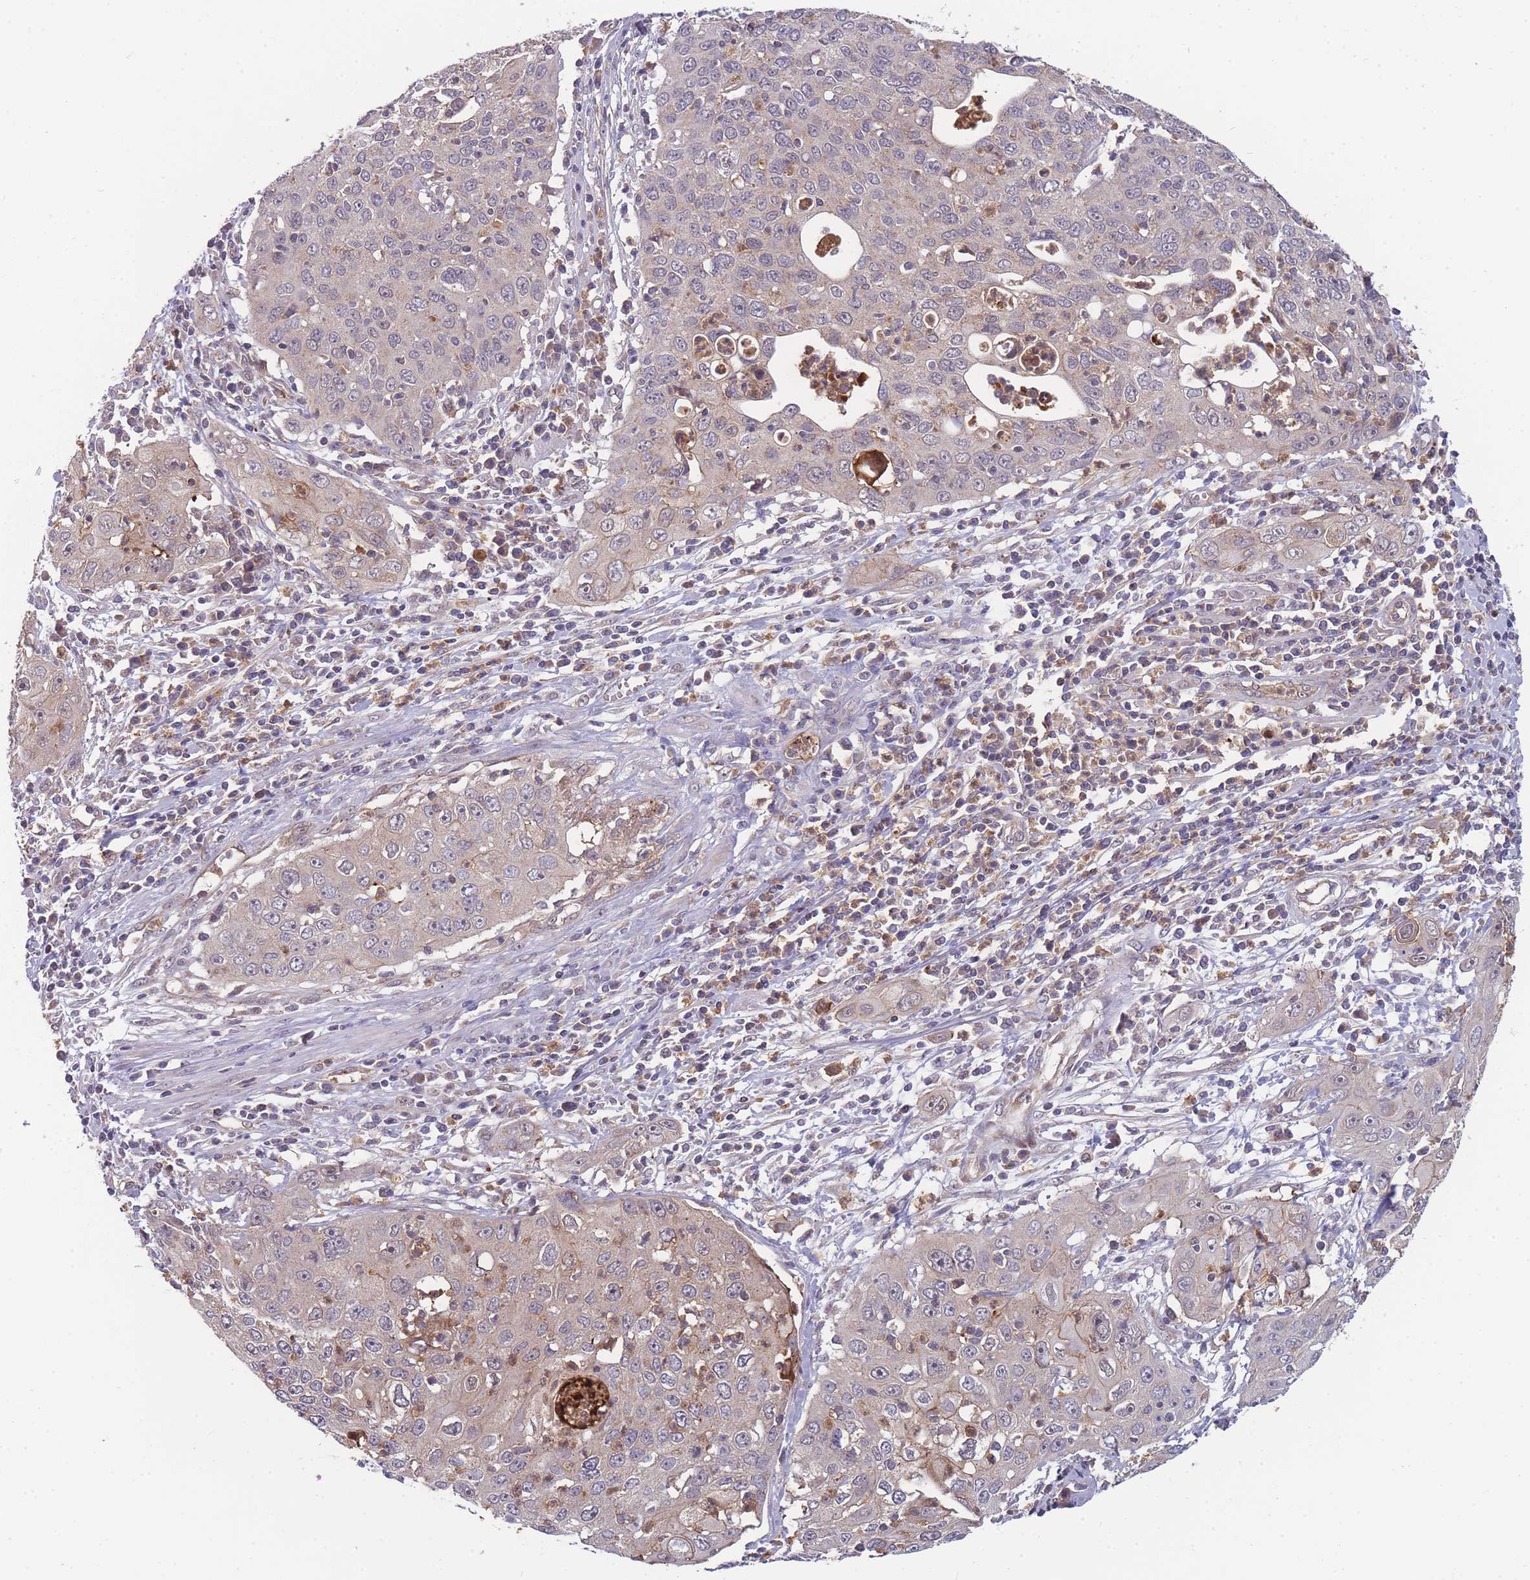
{"staining": {"intensity": "negative", "quantity": "none", "location": "none"}, "tissue": "cervical cancer", "cell_type": "Tumor cells", "image_type": "cancer", "snomed": [{"axis": "morphology", "description": "Squamous cell carcinoma, NOS"}, {"axis": "topography", "description": "Cervix"}], "caption": "Tumor cells show no significant protein positivity in cervical squamous cell carcinoma. The staining is performed using DAB (3,3'-diaminobenzidine) brown chromogen with nuclei counter-stained in using hematoxylin.", "gene": "SLC35B4", "patient": {"sex": "female", "age": 36}}